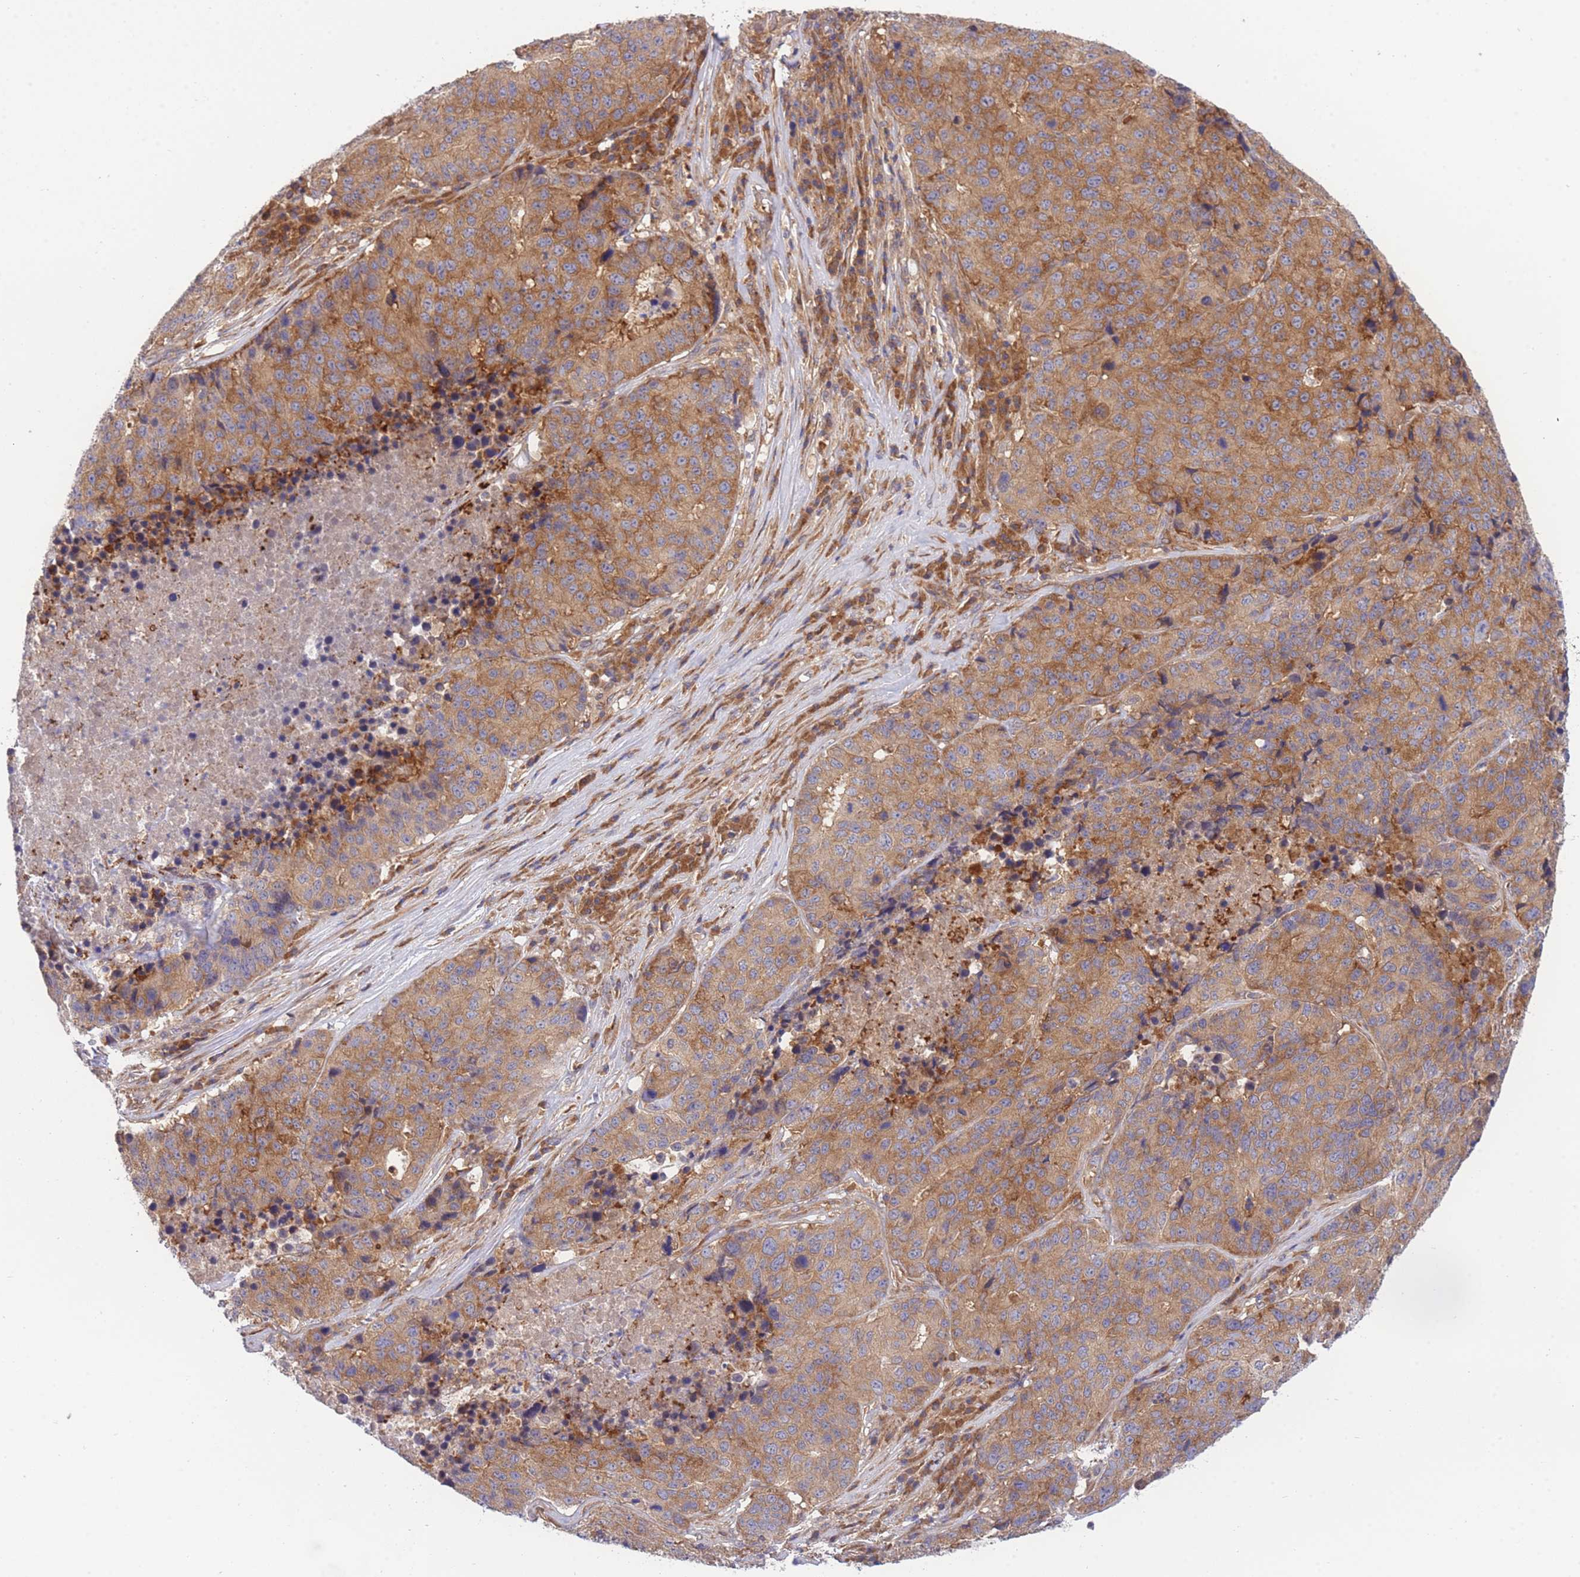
{"staining": {"intensity": "moderate", "quantity": ">75%", "location": "cytoplasmic/membranous"}, "tissue": "stomach cancer", "cell_type": "Tumor cells", "image_type": "cancer", "snomed": [{"axis": "morphology", "description": "Adenocarcinoma, NOS"}, {"axis": "topography", "description": "Stomach"}], "caption": "Immunohistochemistry (IHC) histopathology image of neoplastic tissue: human adenocarcinoma (stomach) stained using immunohistochemistry shows medium levels of moderate protein expression localized specifically in the cytoplasmic/membranous of tumor cells, appearing as a cytoplasmic/membranous brown color.", "gene": "EIF2B2", "patient": {"sex": "male", "age": 71}}